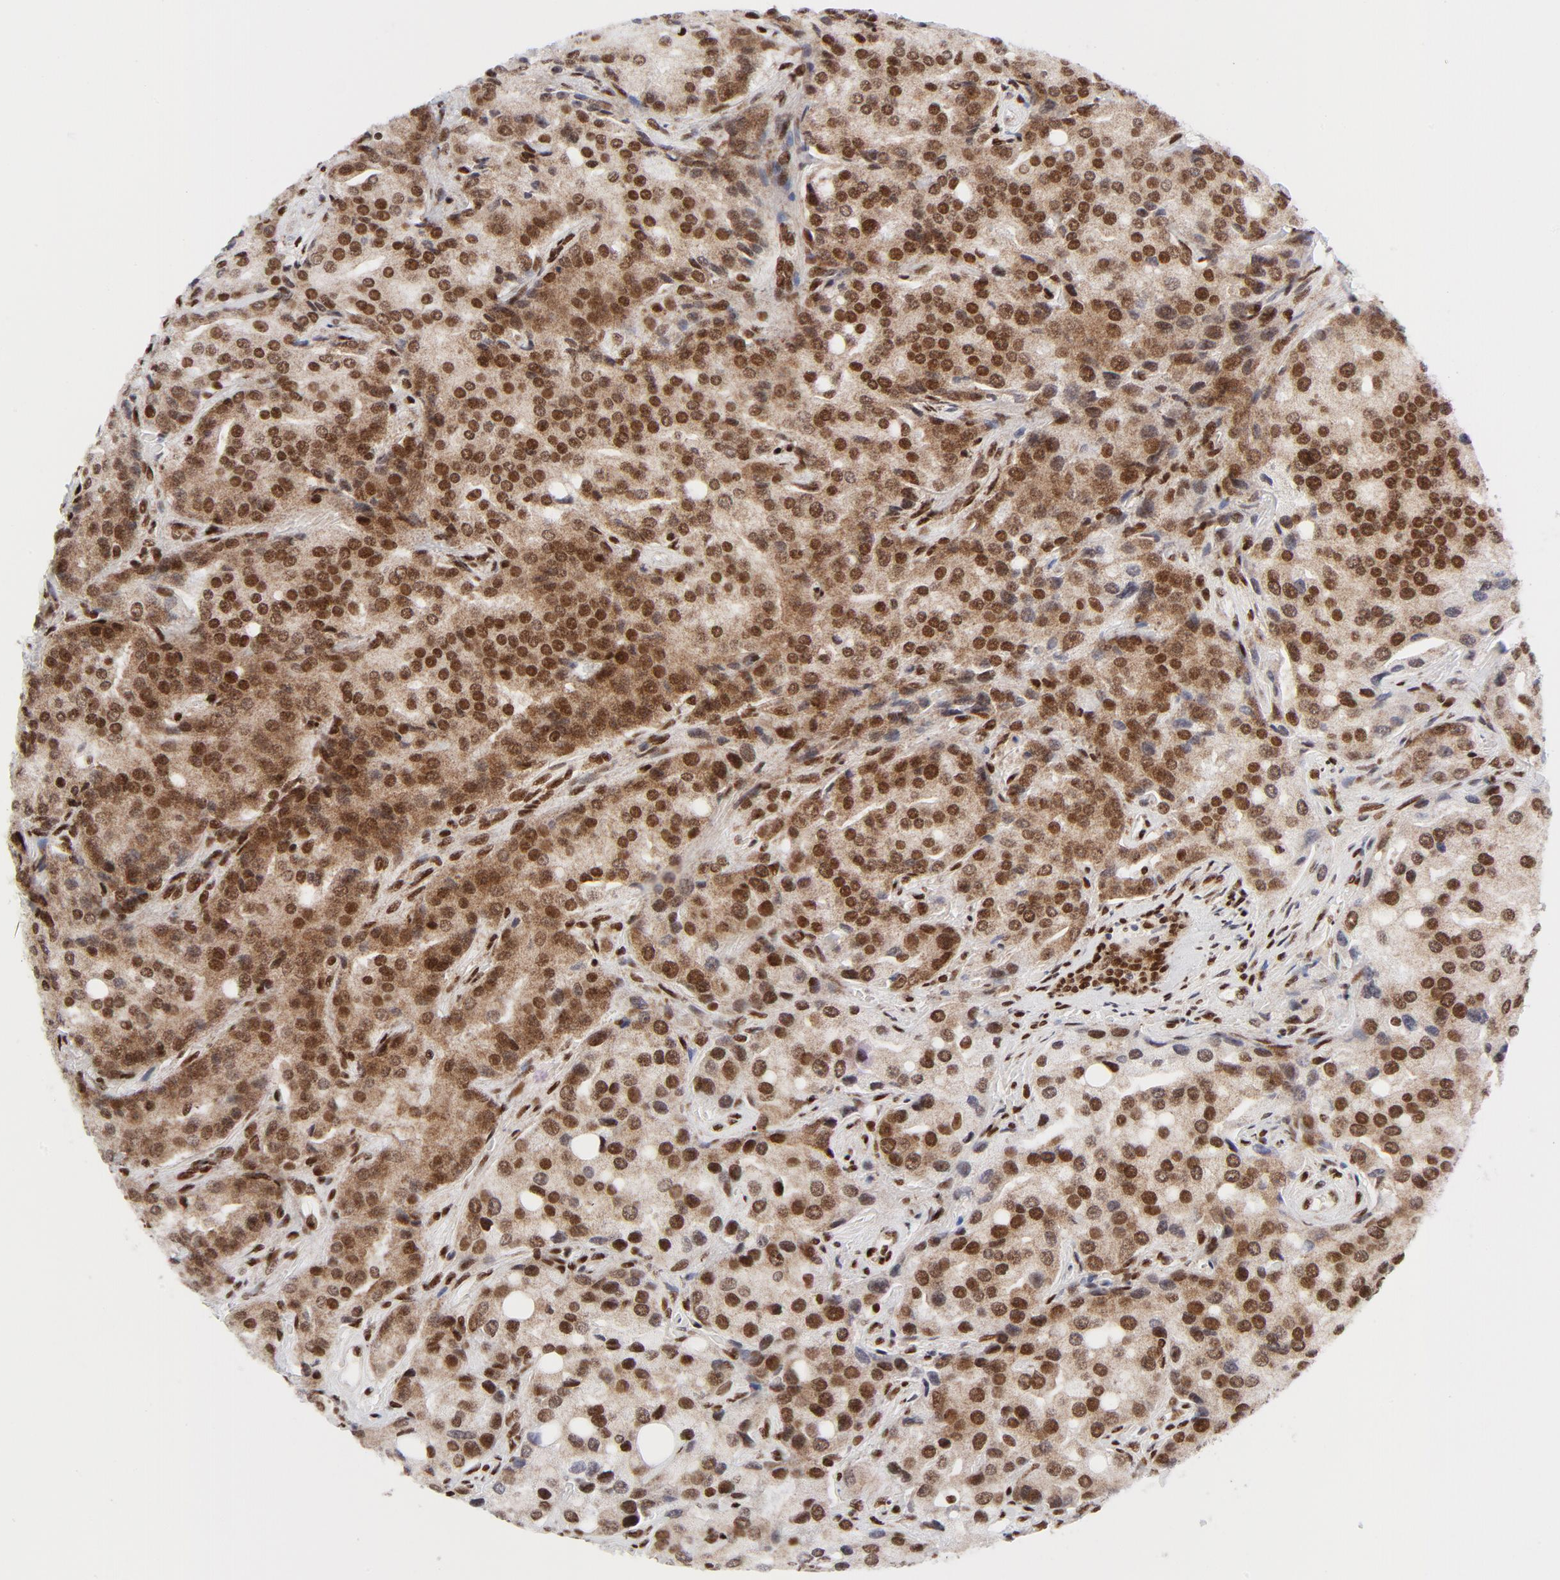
{"staining": {"intensity": "strong", "quantity": ">75%", "location": "cytoplasmic/membranous,nuclear"}, "tissue": "prostate cancer", "cell_type": "Tumor cells", "image_type": "cancer", "snomed": [{"axis": "morphology", "description": "Adenocarcinoma, High grade"}, {"axis": "topography", "description": "Prostate"}], "caption": "Immunohistochemical staining of prostate high-grade adenocarcinoma displays strong cytoplasmic/membranous and nuclear protein staining in approximately >75% of tumor cells.", "gene": "NFYB", "patient": {"sex": "male", "age": 72}}